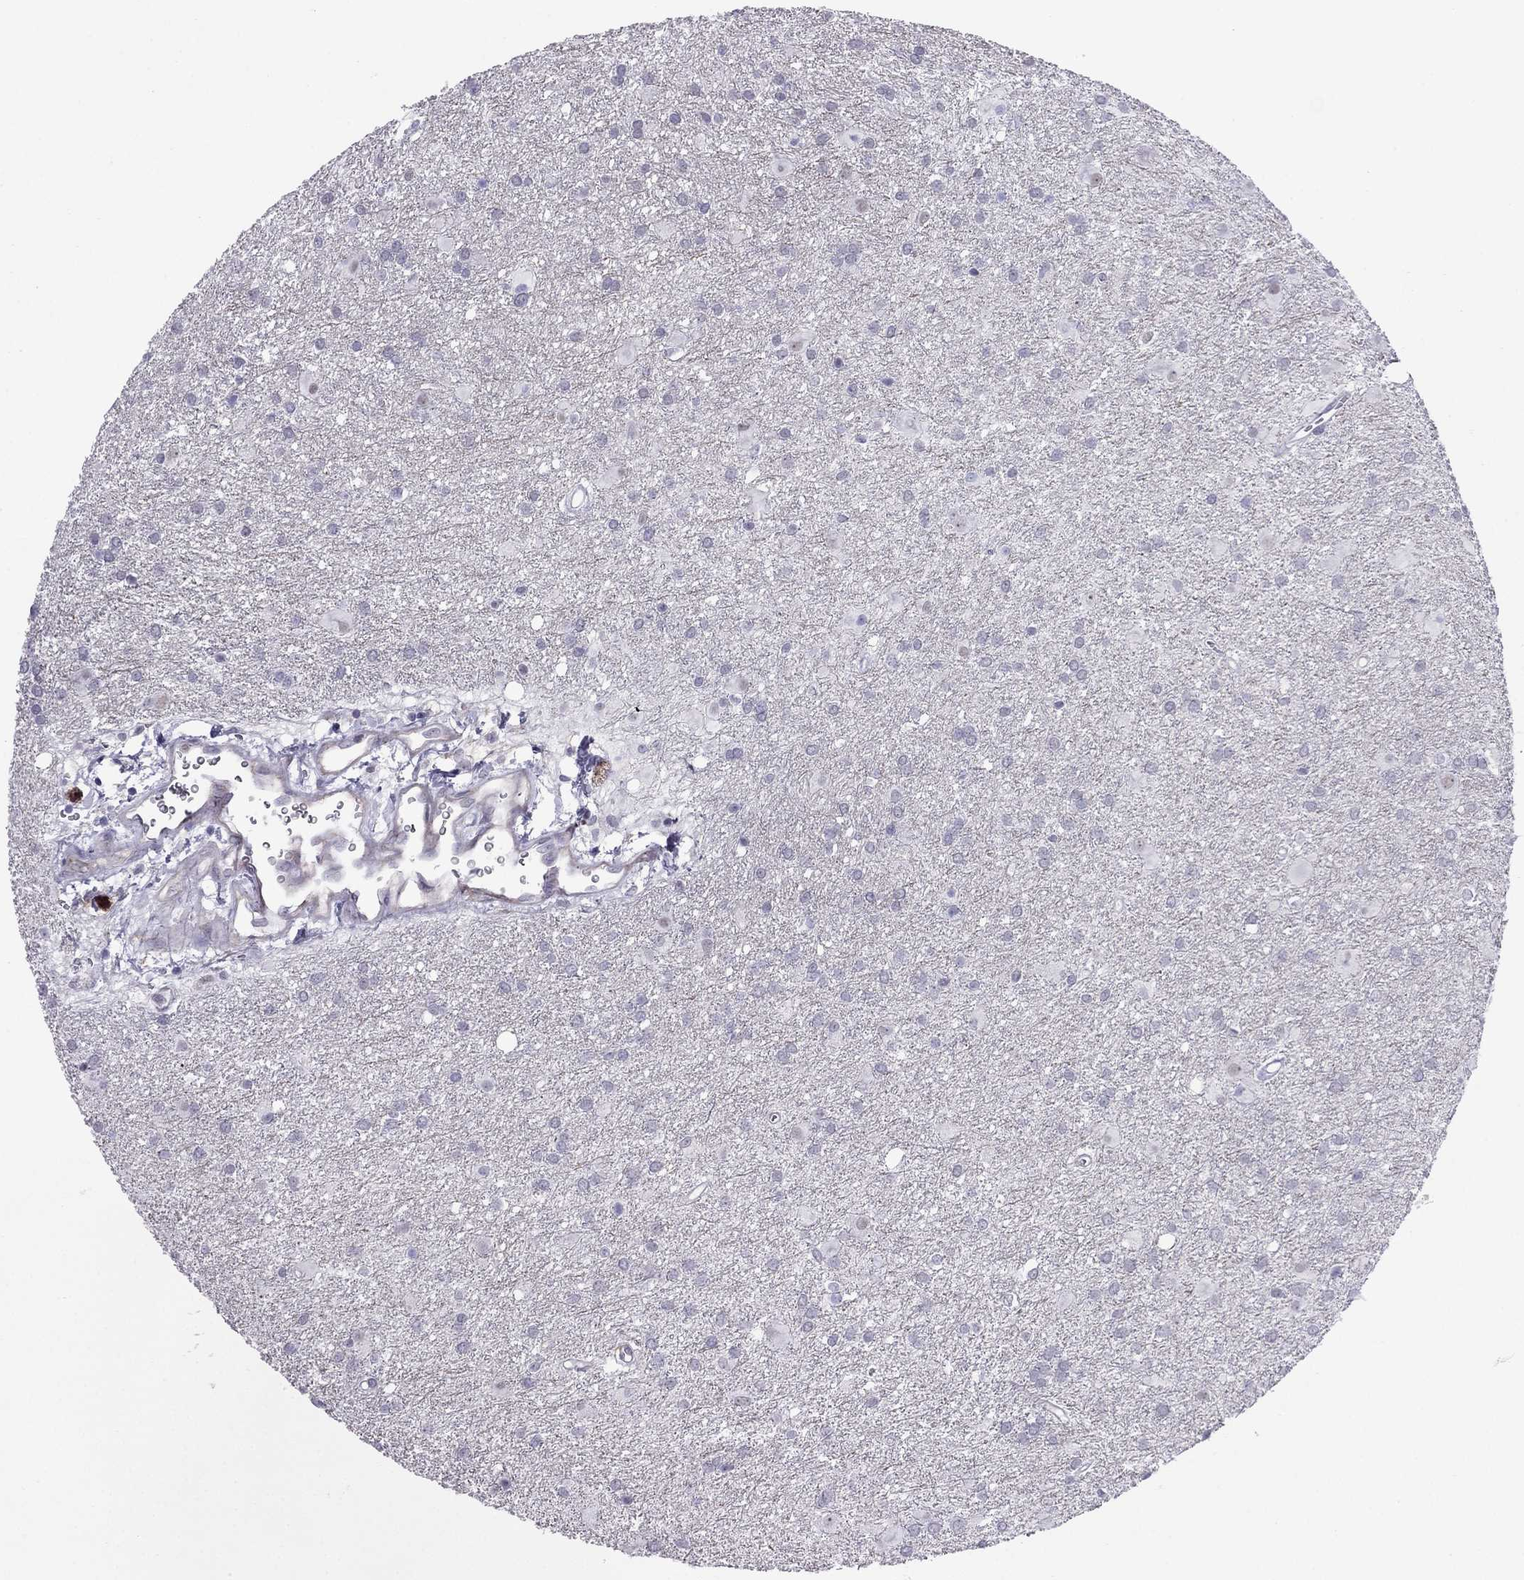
{"staining": {"intensity": "negative", "quantity": "none", "location": "none"}, "tissue": "glioma", "cell_type": "Tumor cells", "image_type": "cancer", "snomed": [{"axis": "morphology", "description": "Glioma, malignant, Low grade"}, {"axis": "topography", "description": "Brain"}], "caption": "Malignant low-grade glioma was stained to show a protein in brown. There is no significant expression in tumor cells. (Stains: DAB immunohistochemistry with hematoxylin counter stain, Microscopy: brightfield microscopy at high magnification).", "gene": "ZNF646", "patient": {"sex": "male", "age": 58}}